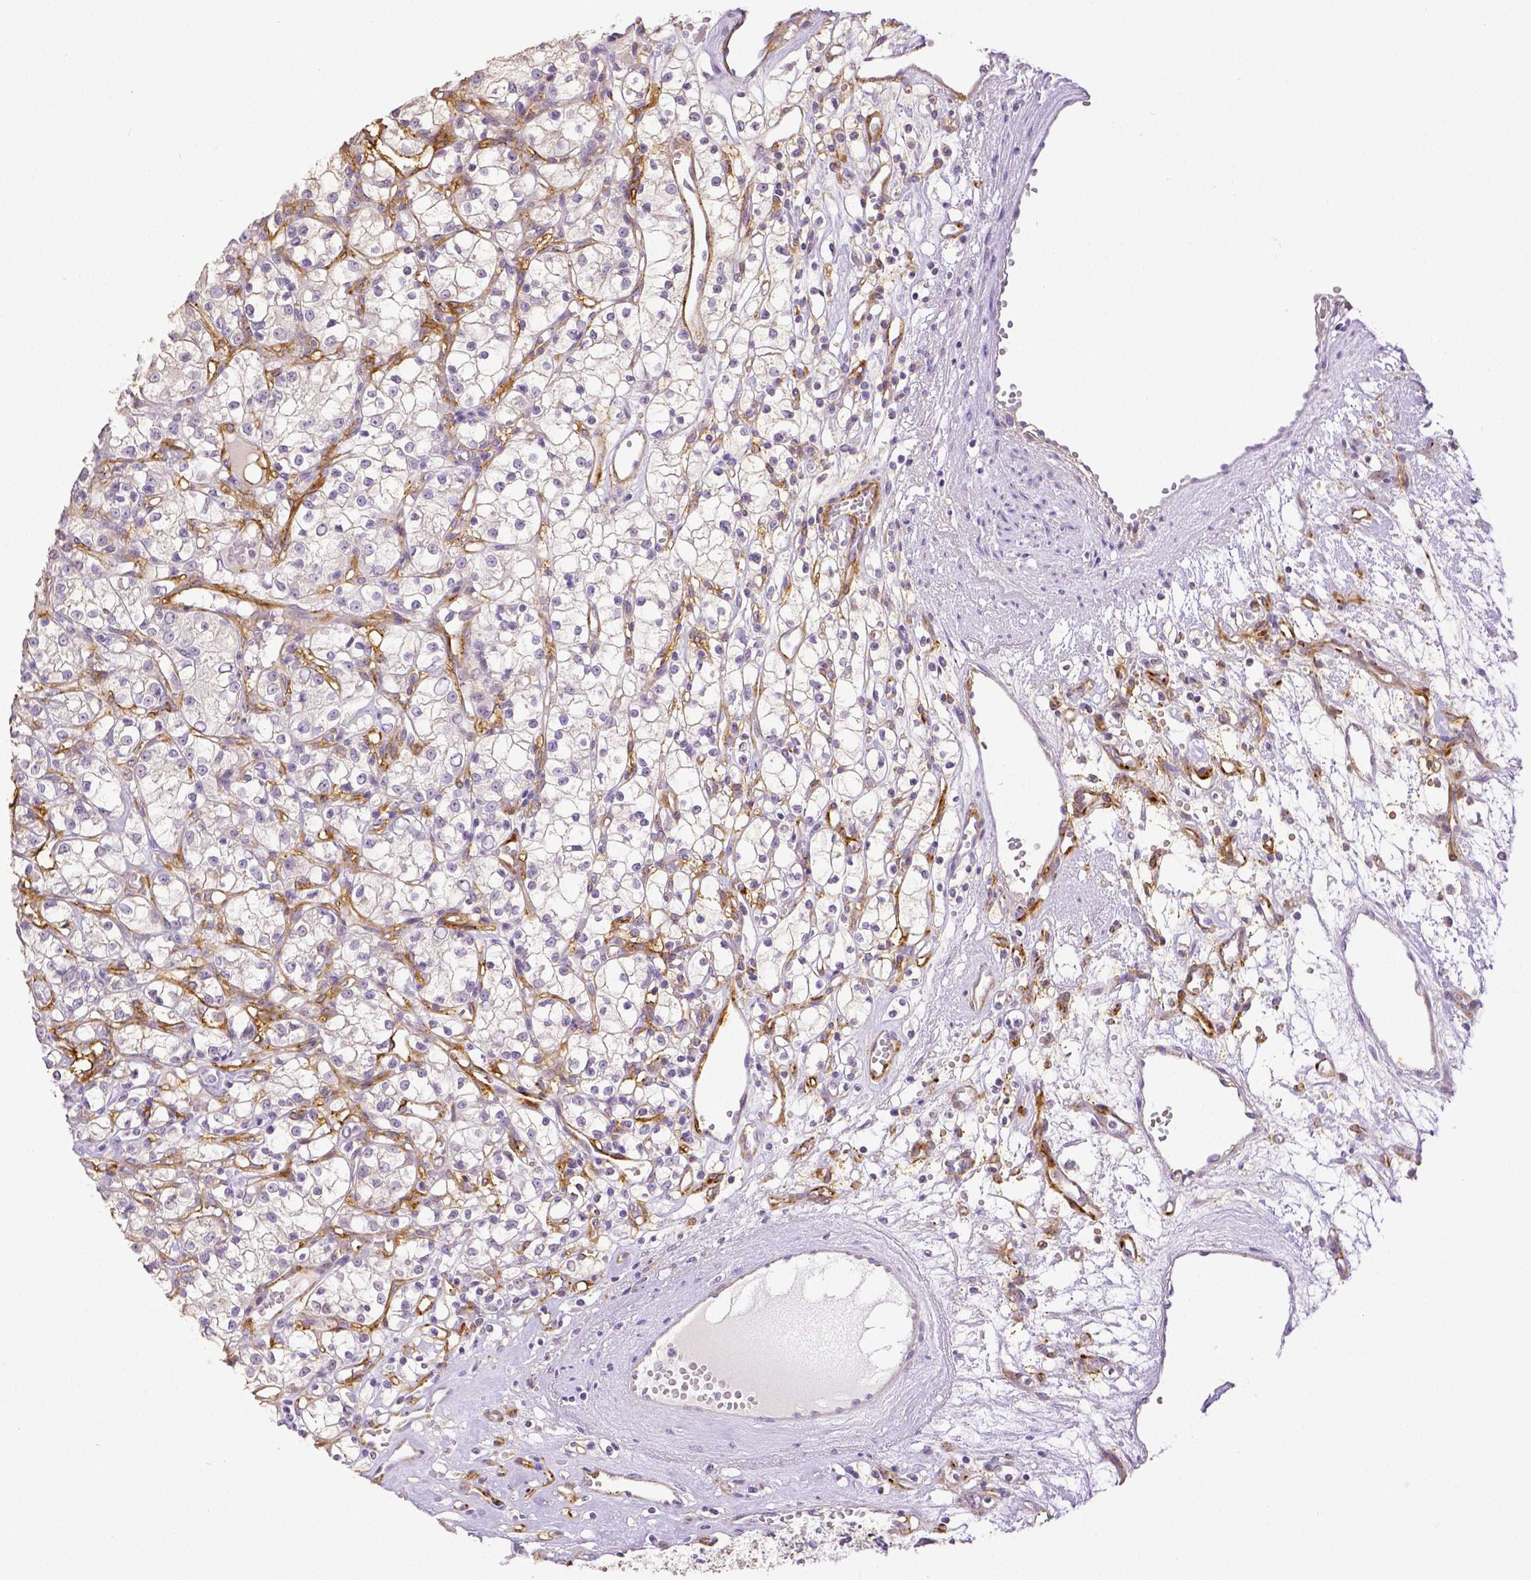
{"staining": {"intensity": "negative", "quantity": "none", "location": "none"}, "tissue": "renal cancer", "cell_type": "Tumor cells", "image_type": "cancer", "snomed": [{"axis": "morphology", "description": "Adenocarcinoma, NOS"}, {"axis": "topography", "description": "Kidney"}], "caption": "This is an immunohistochemistry micrograph of renal cancer. There is no expression in tumor cells.", "gene": "THY1", "patient": {"sex": "female", "age": 59}}